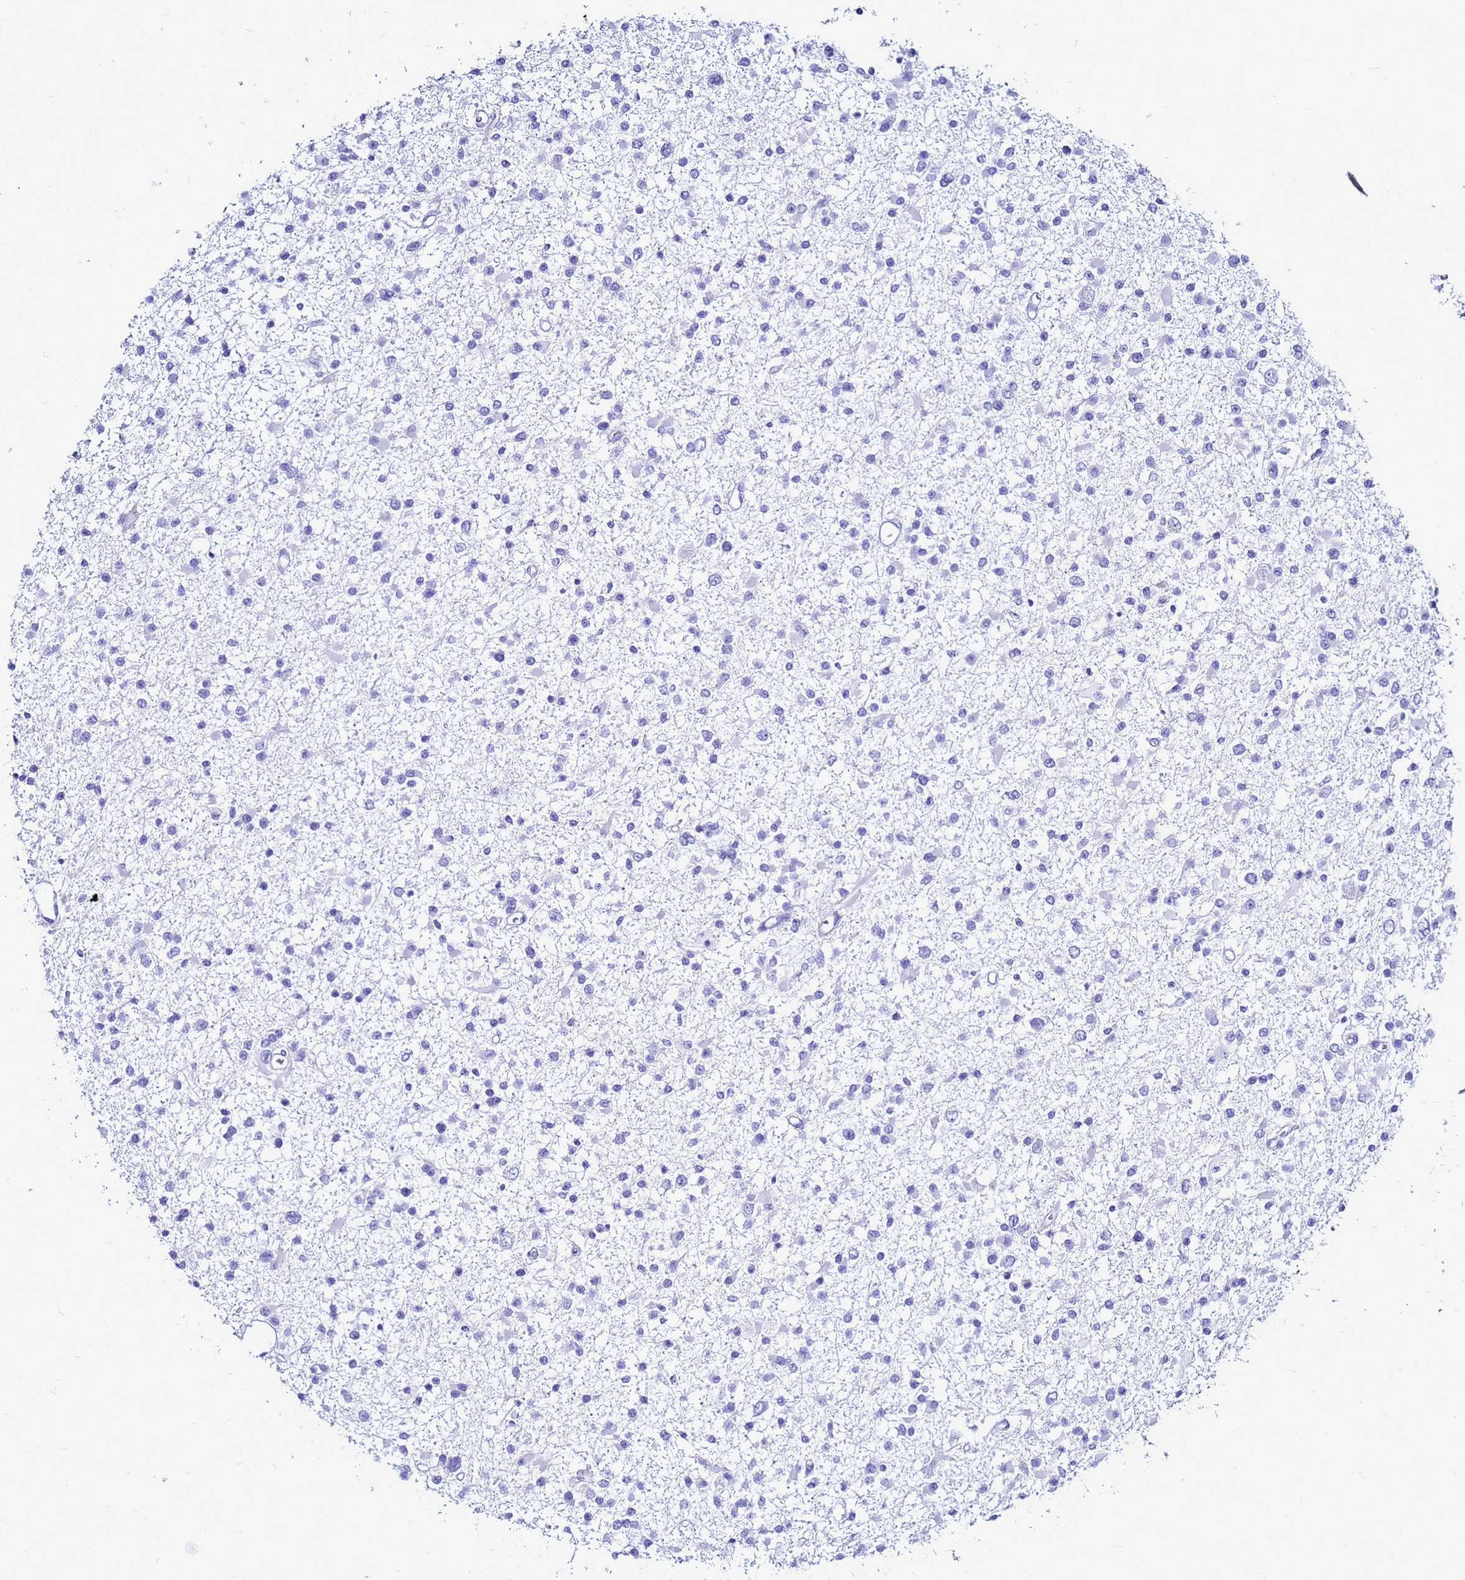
{"staining": {"intensity": "negative", "quantity": "none", "location": "none"}, "tissue": "glioma", "cell_type": "Tumor cells", "image_type": "cancer", "snomed": [{"axis": "morphology", "description": "Glioma, malignant, Low grade"}, {"axis": "topography", "description": "Brain"}], "caption": "The image demonstrates no significant expression in tumor cells of glioma.", "gene": "CSTA", "patient": {"sex": "female", "age": 22}}